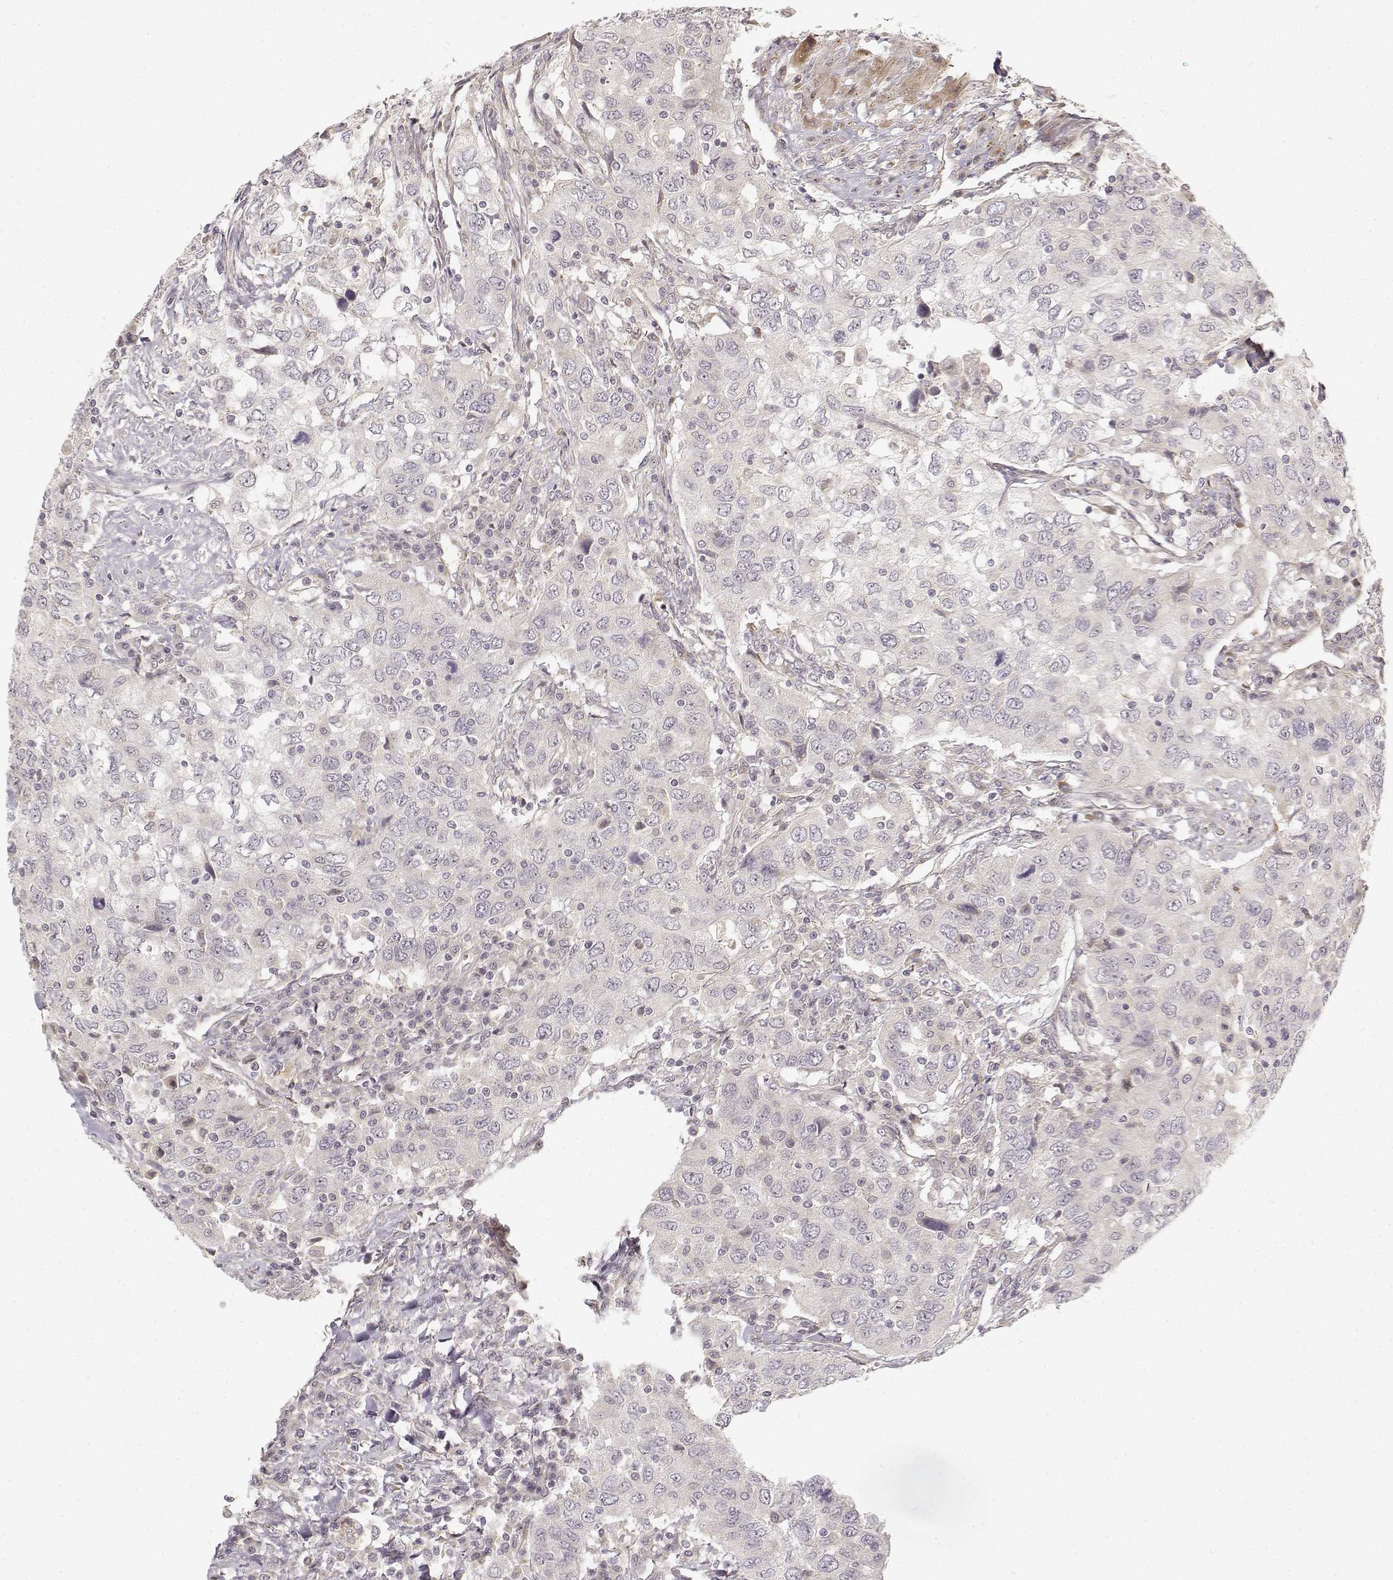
{"staining": {"intensity": "negative", "quantity": "none", "location": "none"}, "tissue": "urothelial cancer", "cell_type": "Tumor cells", "image_type": "cancer", "snomed": [{"axis": "morphology", "description": "Urothelial carcinoma, High grade"}, {"axis": "topography", "description": "Urinary bladder"}], "caption": "Tumor cells show no significant staining in urothelial cancer.", "gene": "MED12L", "patient": {"sex": "male", "age": 76}}